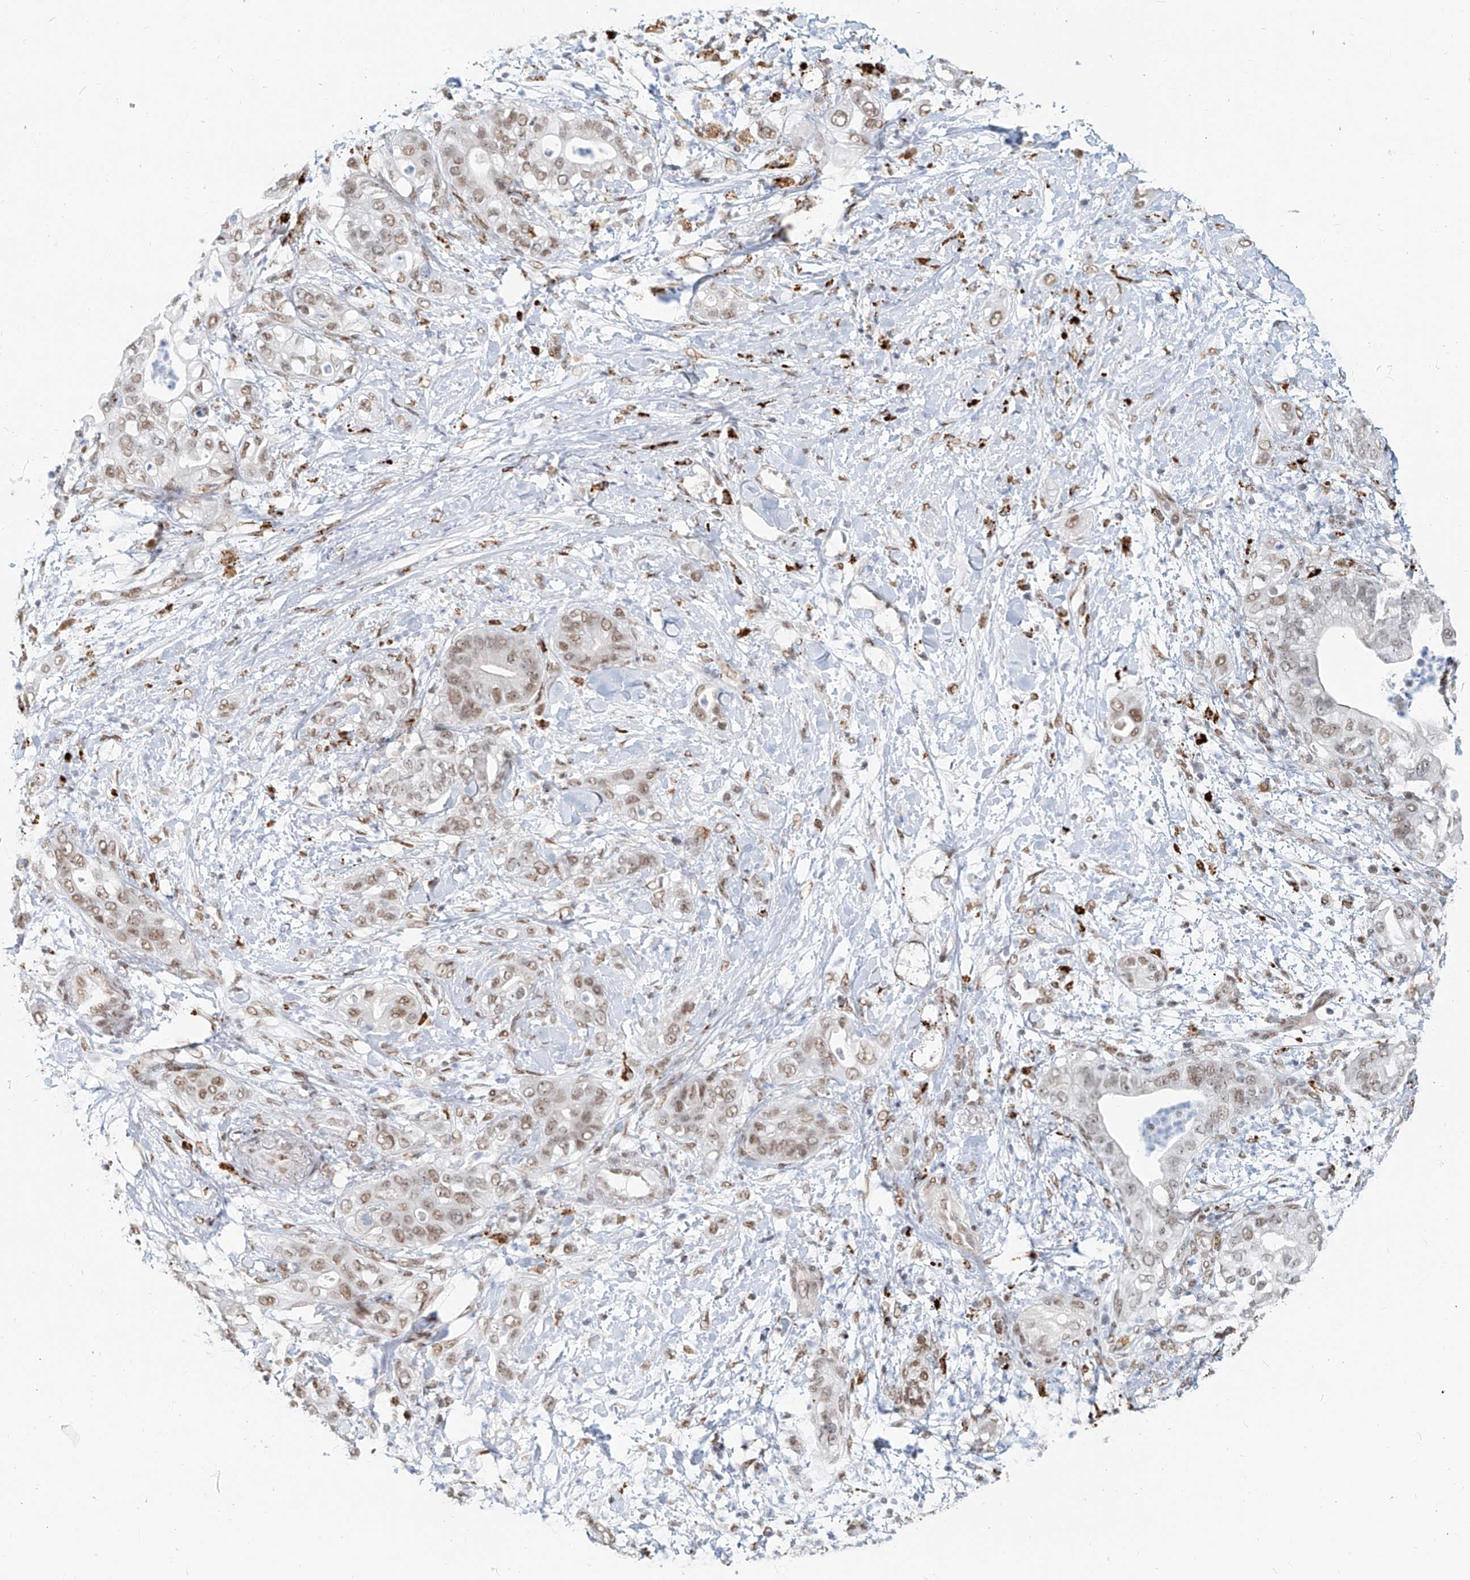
{"staining": {"intensity": "moderate", "quantity": "25%-75%", "location": "nuclear"}, "tissue": "pancreatic cancer", "cell_type": "Tumor cells", "image_type": "cancer", "snomed": [{"axis": "morphology", "description": "Adenocarcinoma, NOS"}, {"axis": "topography", "description": "Pancreas"}], "caption": "Pancreatic cancer tissue reveals moderate nuclear expression in approximately 25%-75% of tumor cells, visualized by immunohistochemistry.", "gene": "SASH1", "patient": {"sex": "female", "age": 78}}